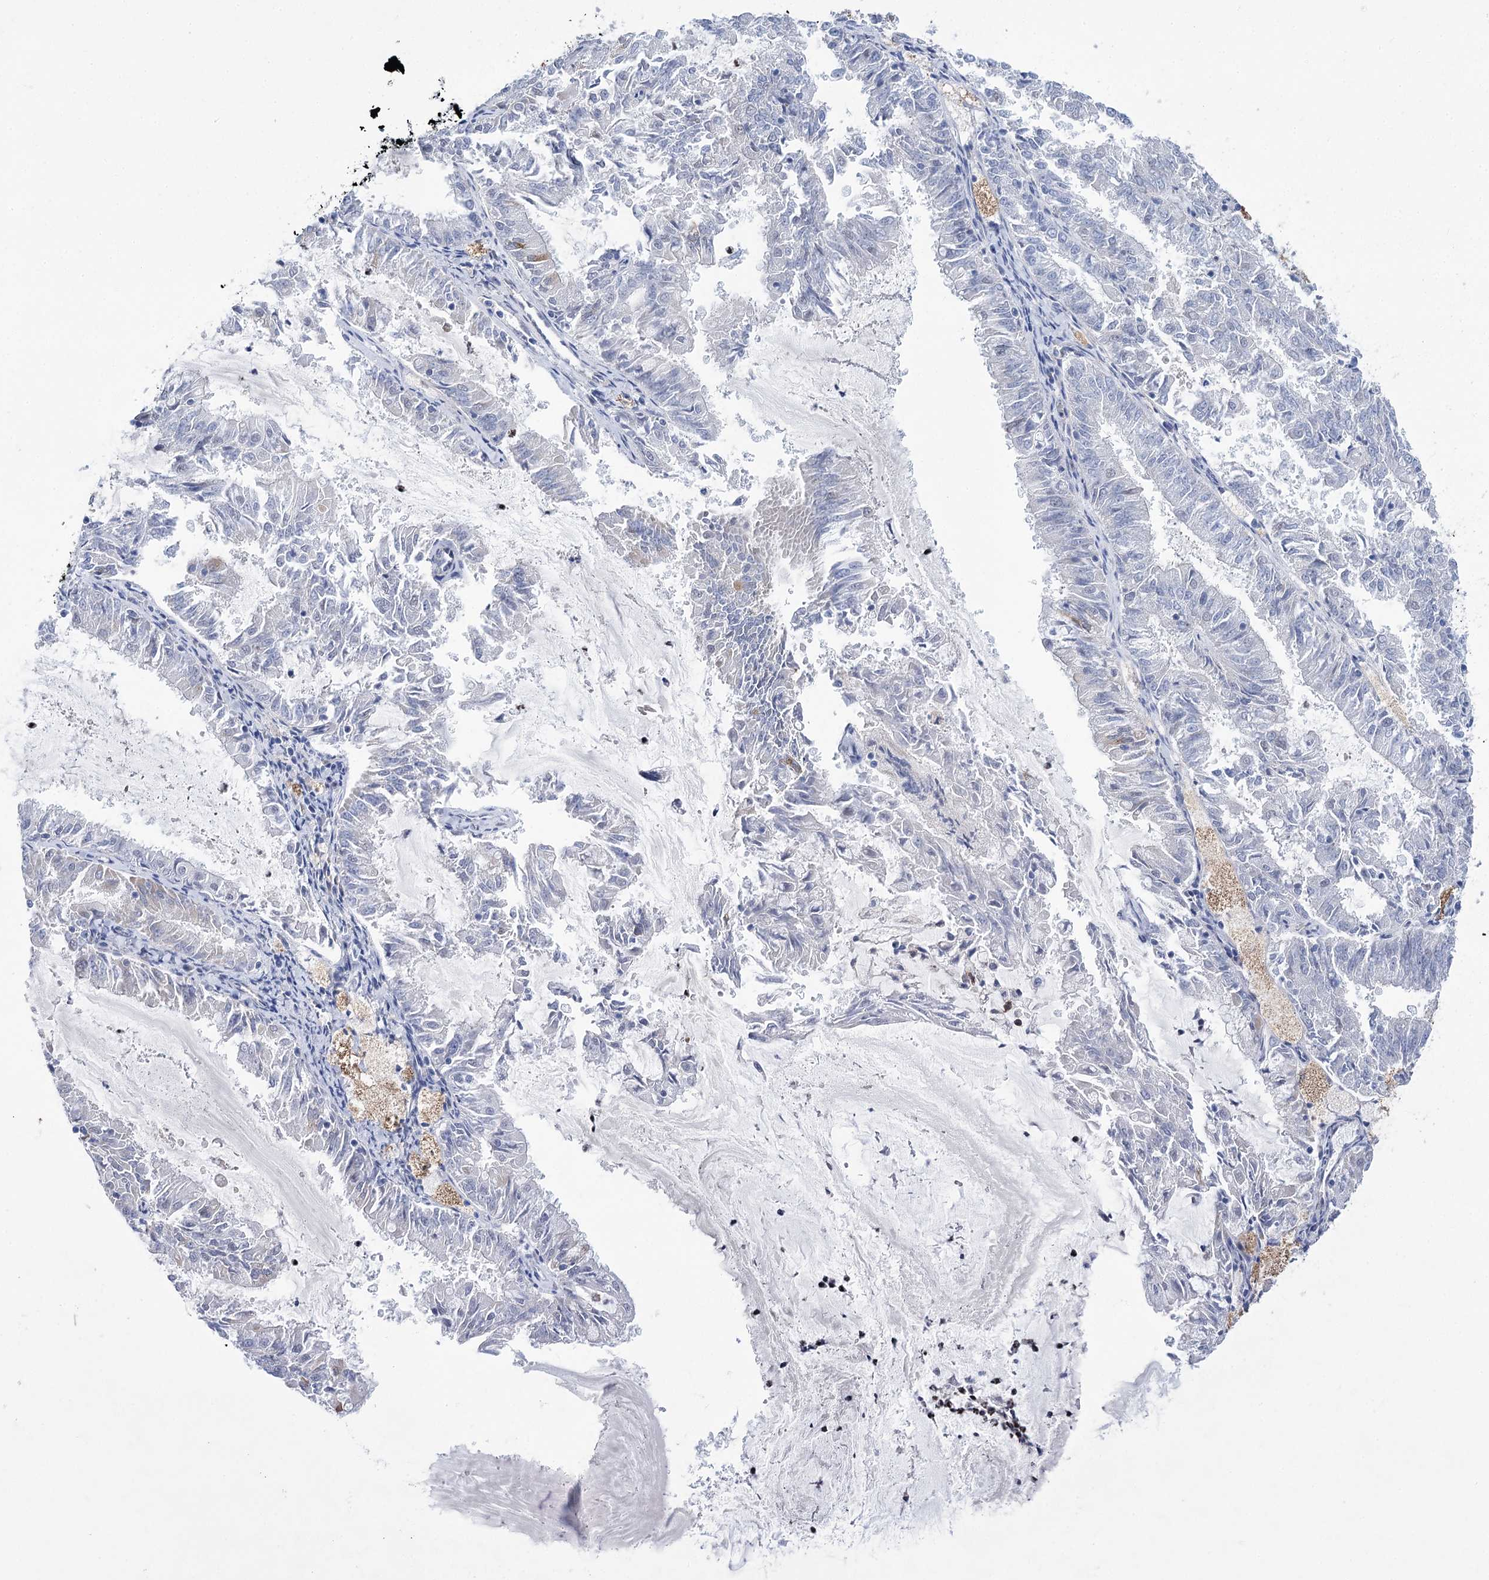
{"staining": {"intensity": "negative", "quantity": "none", "location": "none"}, "tissue": "endometrial cancer", "cell_type": "Tumor cells", "image_type": "cancer", "snomed": [{"axis": "morphology", "description": "Adenocarcinoma, NOS"}, {"axis": "topography", "description": "Endometrium"}], "caption": "A high-resolution image shows IHC staining of endometrial cancer (adenocarcinoma), which displays no significant staining in tumor cells.", "gene": "THAP6", "patient": {"sex": "female", "age": 57}}